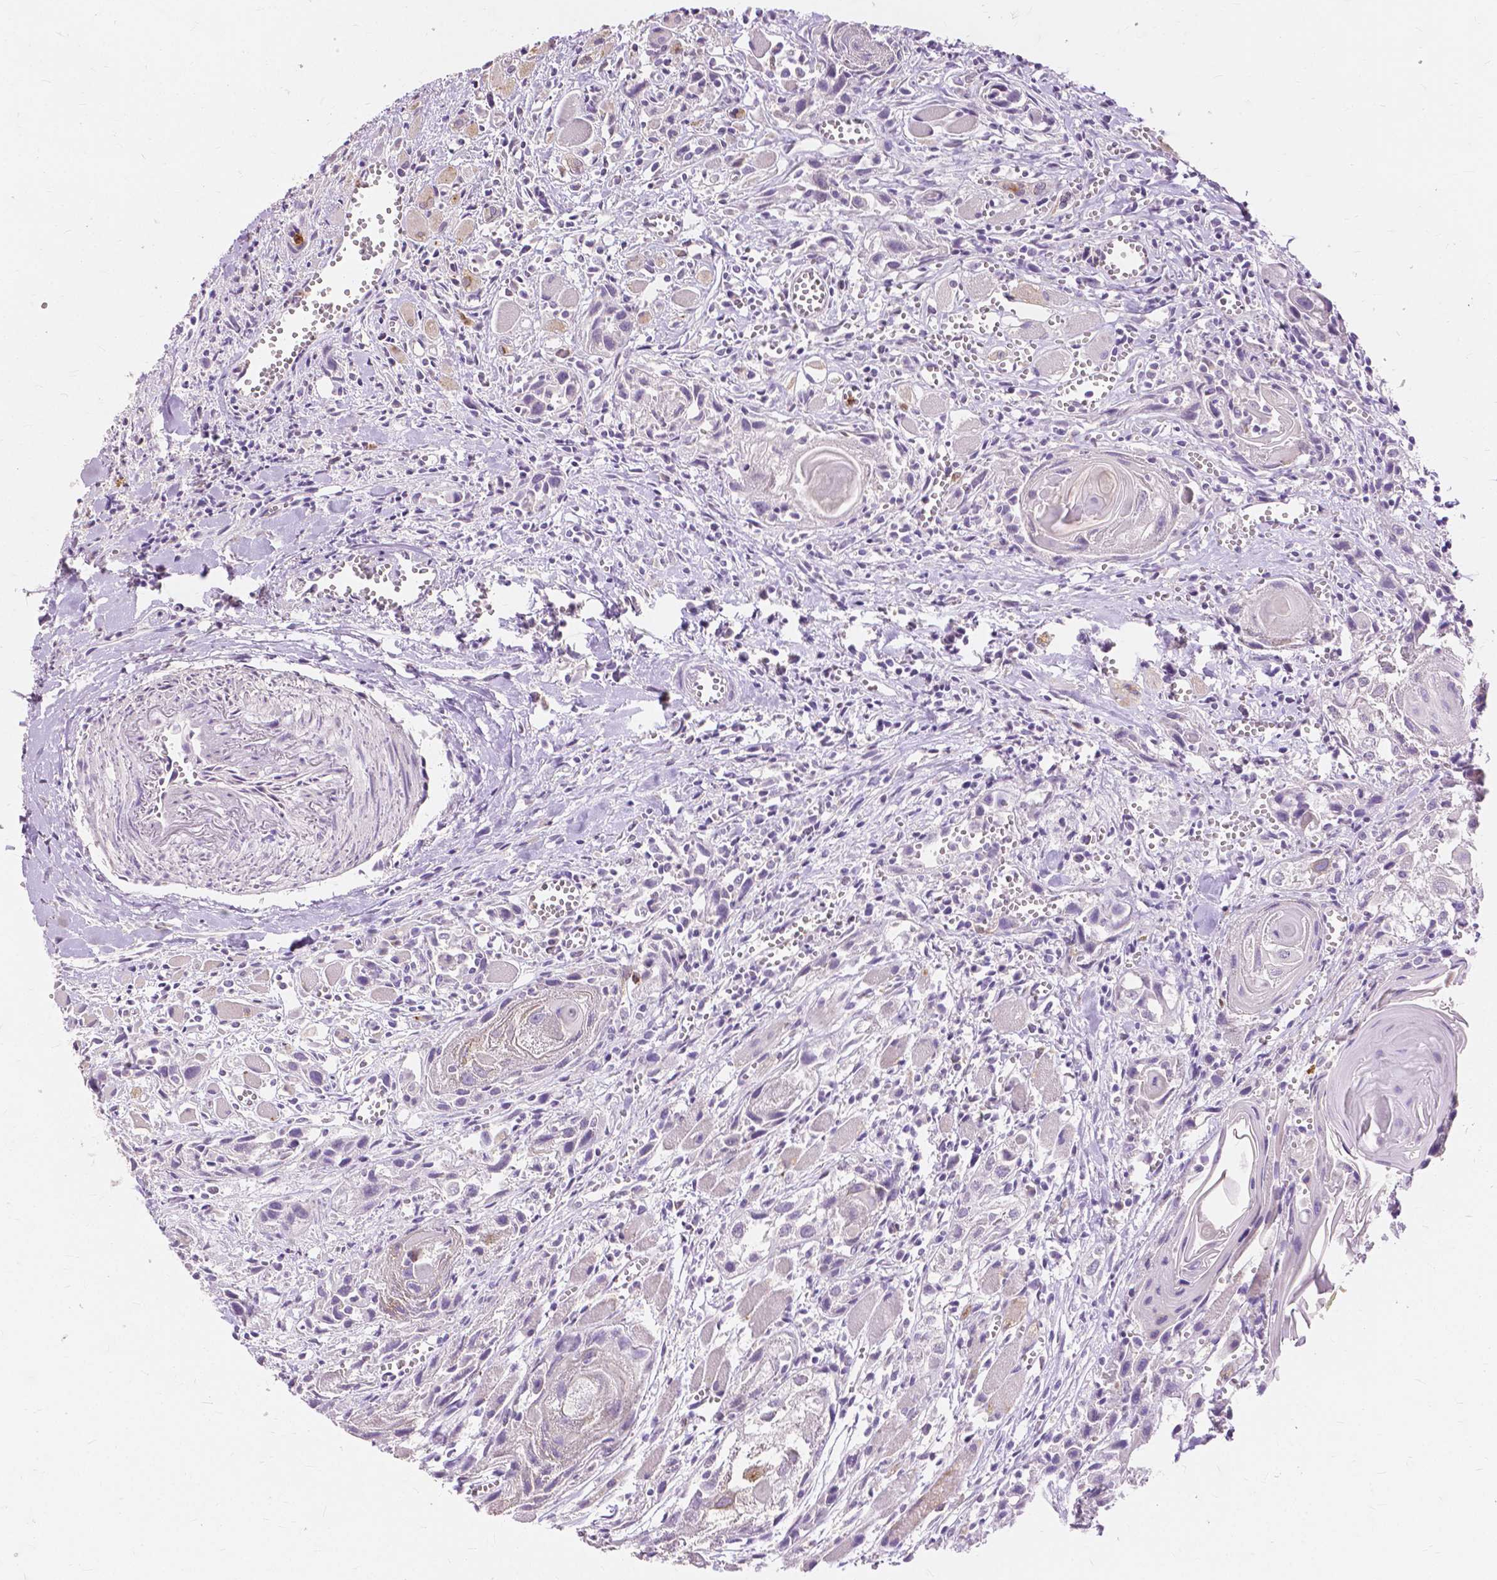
{"staining": {"intensity": "negative", "quantity": "none", "location": "none"}, "tissue": "head and neck cancer", "cell_type": "Tumor cells", "image_type": "cancer", "snomed": [{"axis": "morphology", "description": "Squamous cell carcinoma, NOS"}, {"axis": "topography", "description": "Head-Neck"}], "caption": "Tumor cells show no significant staining in head and neck cancer.", "gene": "CXCR2", "patient": {"sex": "female", "age": 80}}